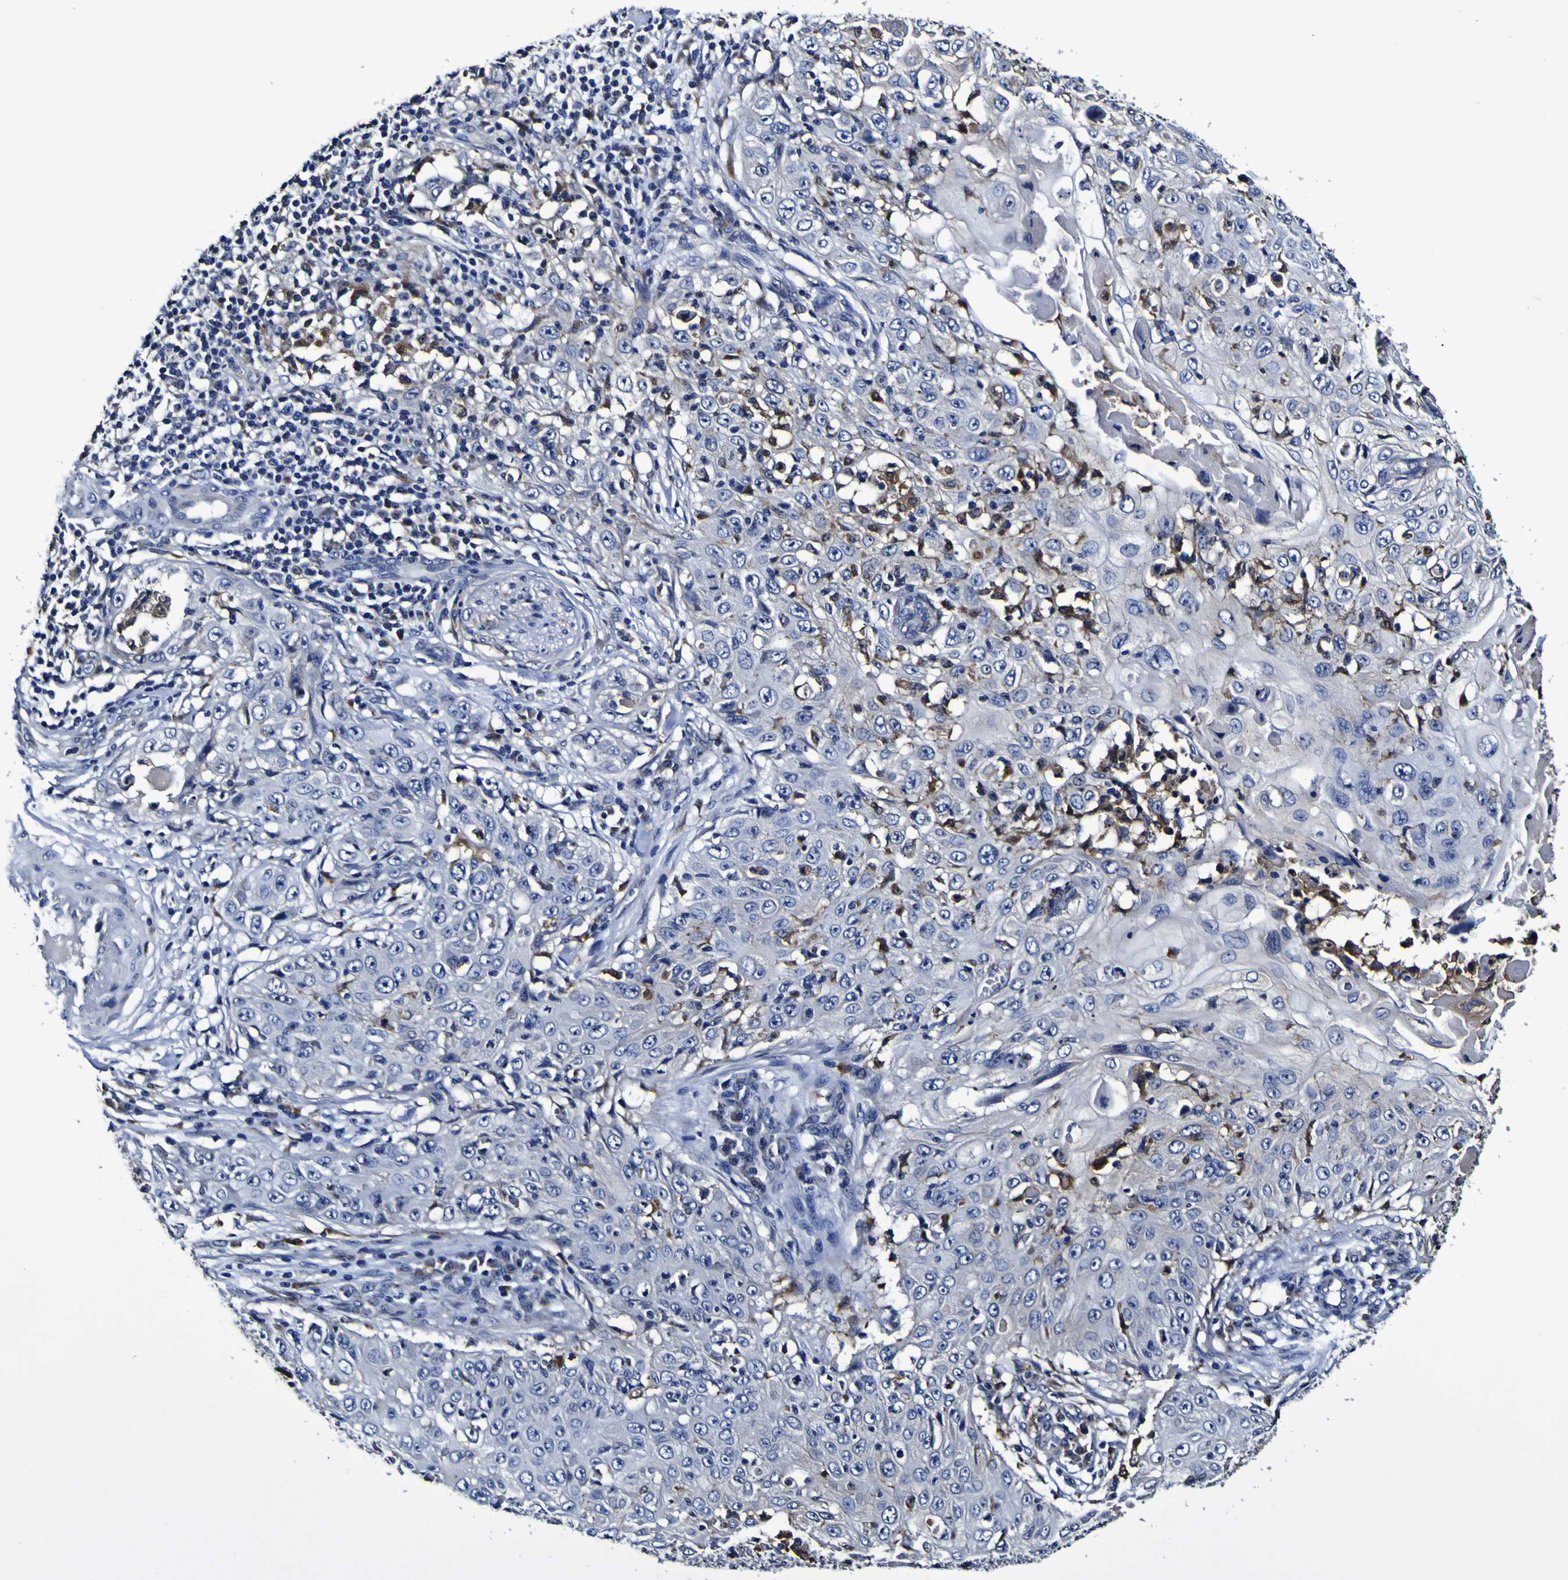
{"staining": {"intensity": "negative", "quantity": "none", "location": "none"}, "tissue": "skin cancer", "cell_type": "Tumor cells", "image_type": "cancer", "snomed": [{"axis": "morphology", "description": "Squamous cell carcinoma, NOS"}, {"axis": "topography", "description": "Skin"}], "caption": "Image shows no protein positivity in tumor cells of skin squamous cell carcinoma tissue. The staining was performed using DAB (3,3'-diaminobenzidine) to visualize the protein expression in brown, while the nuclei were stained in blue with hematoxylin (Magnification: 20x).", "gene": "GPX1", "patient": {"sex": "male", "age": 86}}